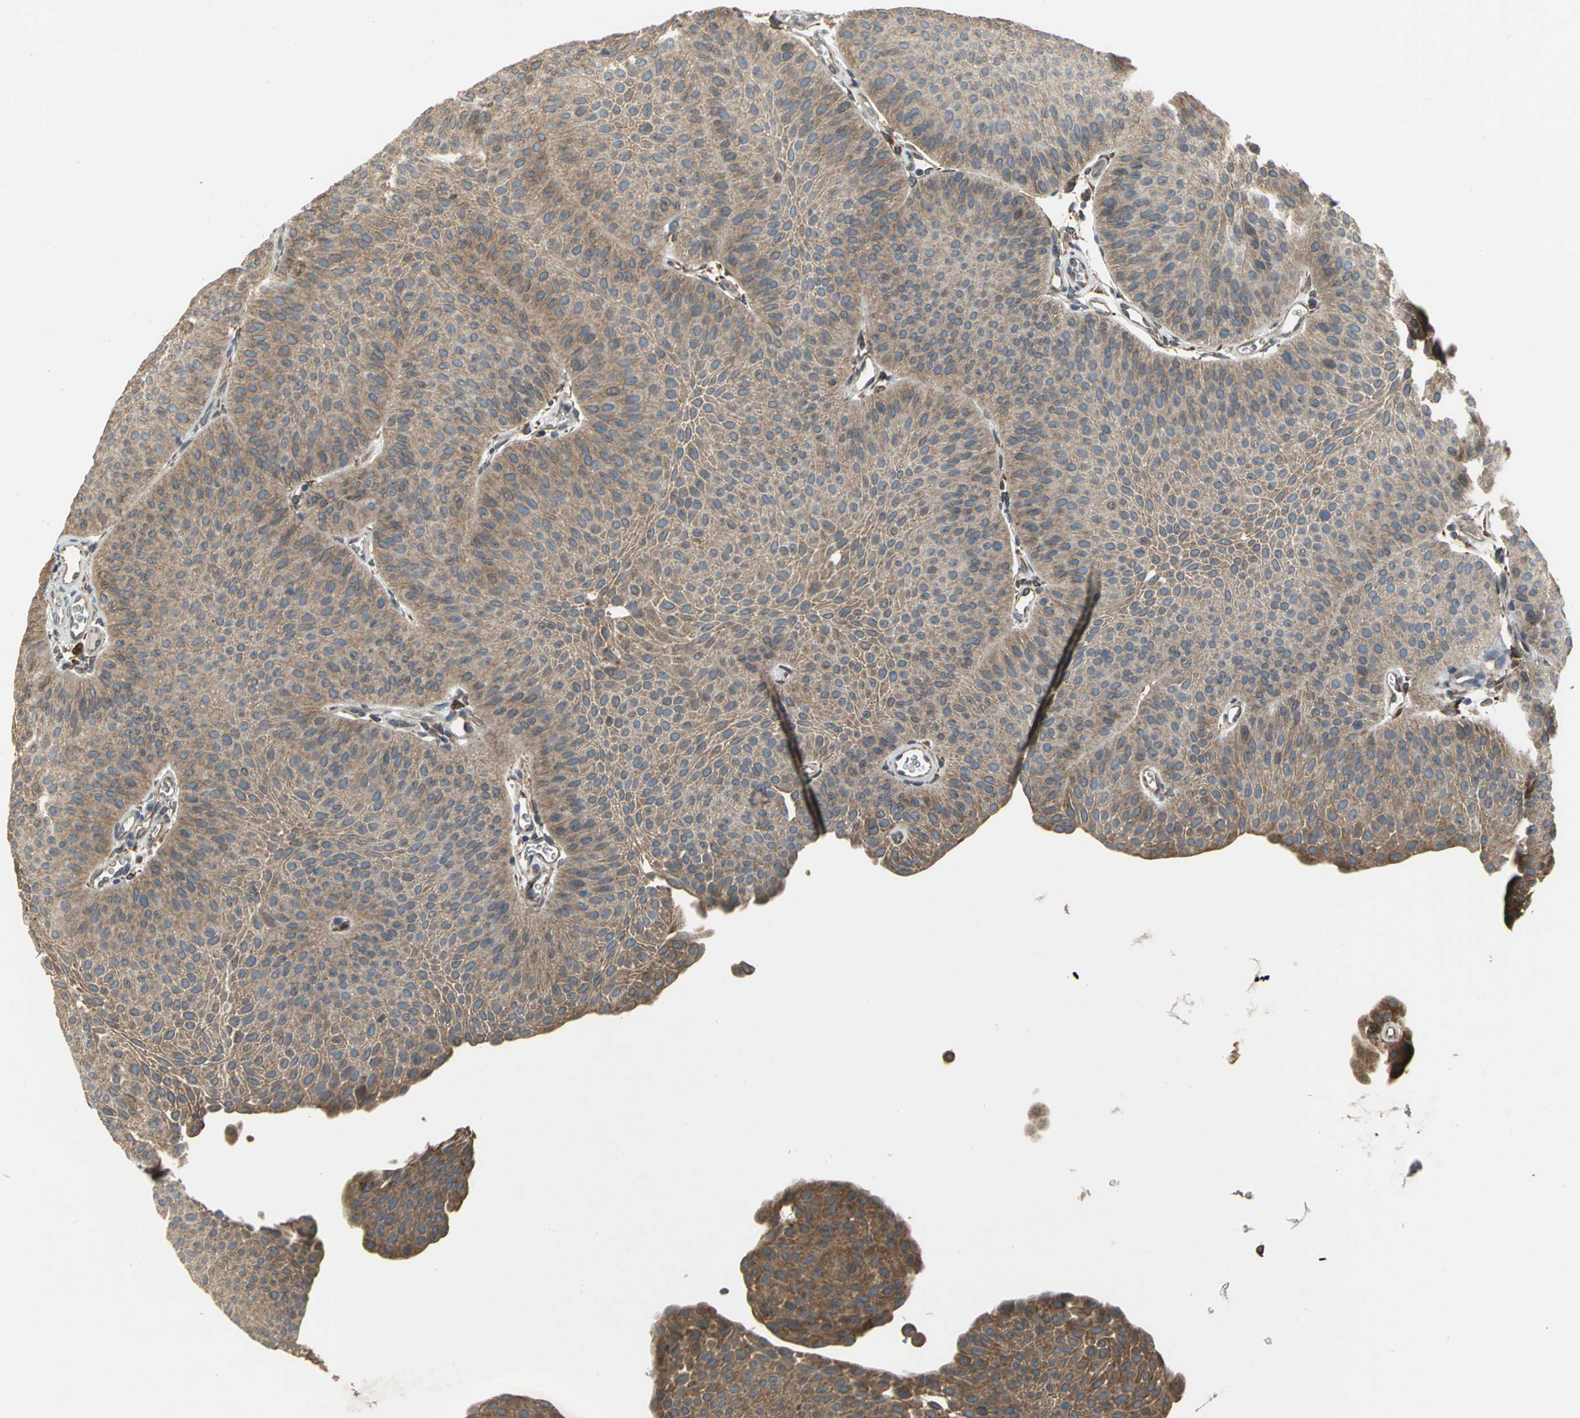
{"staining": {"intensity": "strong", "quantity": ">75%", "location": "cytoplasmic/membranous"}, "tissue": "urothelial cancer", "cell_type": "Tumor cells", "image_type": "cancer", "snomed": [{"axis": "morphology", "description": "Urothelial carcinoma, Low grade"}, {"axis": "topography", "description": "Urinary bladder"}], "caption": "About >75% of tumor cells in urothelial cancer reveal strong cytoplasmic/membranous protein expression as visualized by brown immunohistochemical staining.", "gene": "SYVN1", "patient": {"sex": "female", "age": 60}}